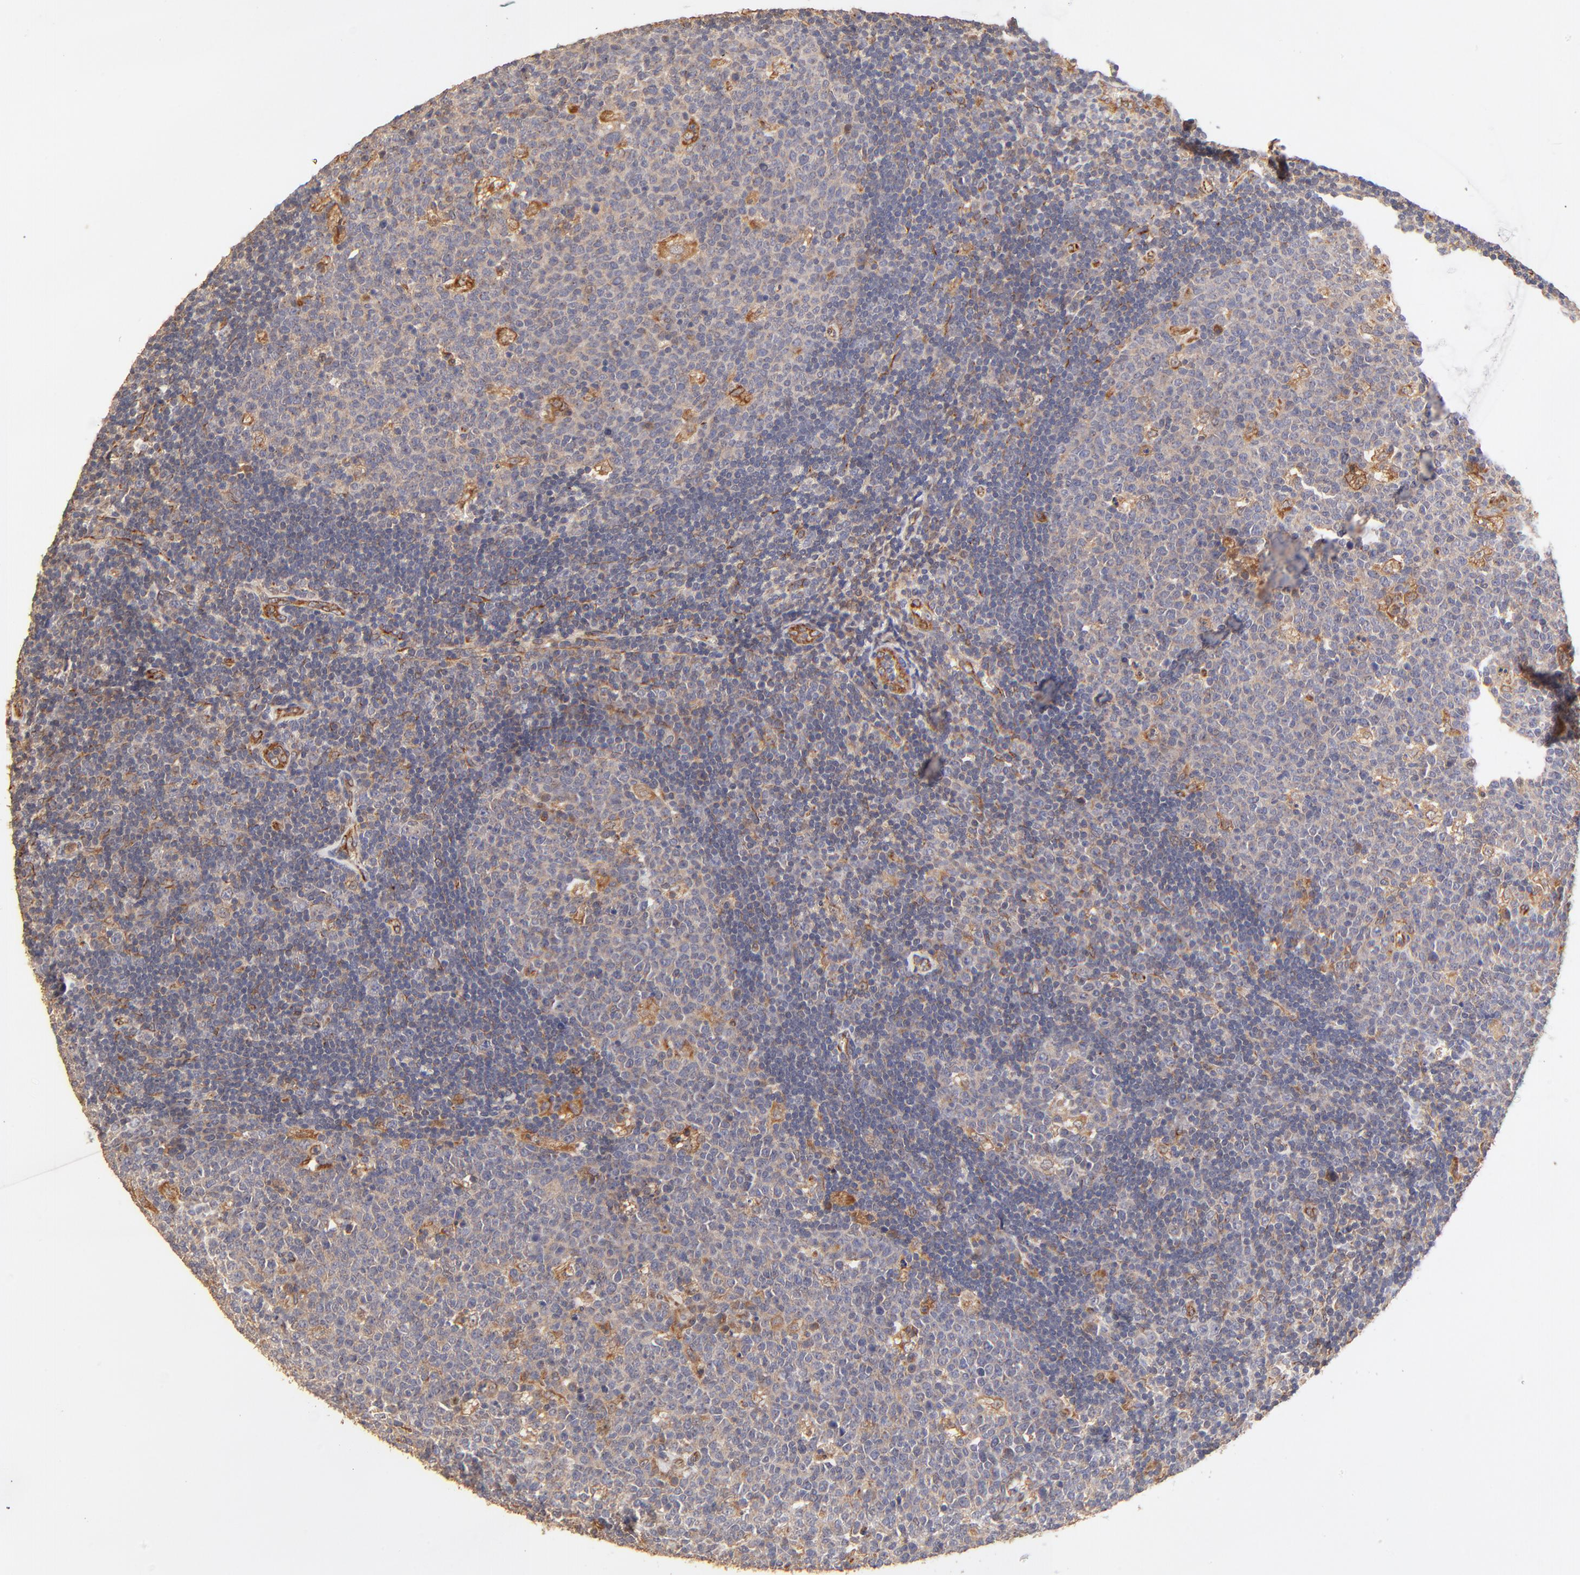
{"staining": {"intensity": "strong", "quantity": "<25%", "location": "cytoplasmic/membranous"}, "tissue": "lymph node", "cell_type": "Germinal center cells", "image_type": "normal", "snomed": [{"axis": "morphology", "description": "Normal tissue, NOS"}, {"axis": "topography", "description": "Lymph node"}, {"axis": "topography", "description": "Salivary gland"}], "caption": "Immunohistochemistry photomicrograph of benign lymph node stained for a protein (brown), which demonstrates medium levels of strong cytoplasmic/membranous staining in approximately <25% of germinal center cells.", "gene": "TNFAIP3", "patient": {"sex": "male", "age": 8}}